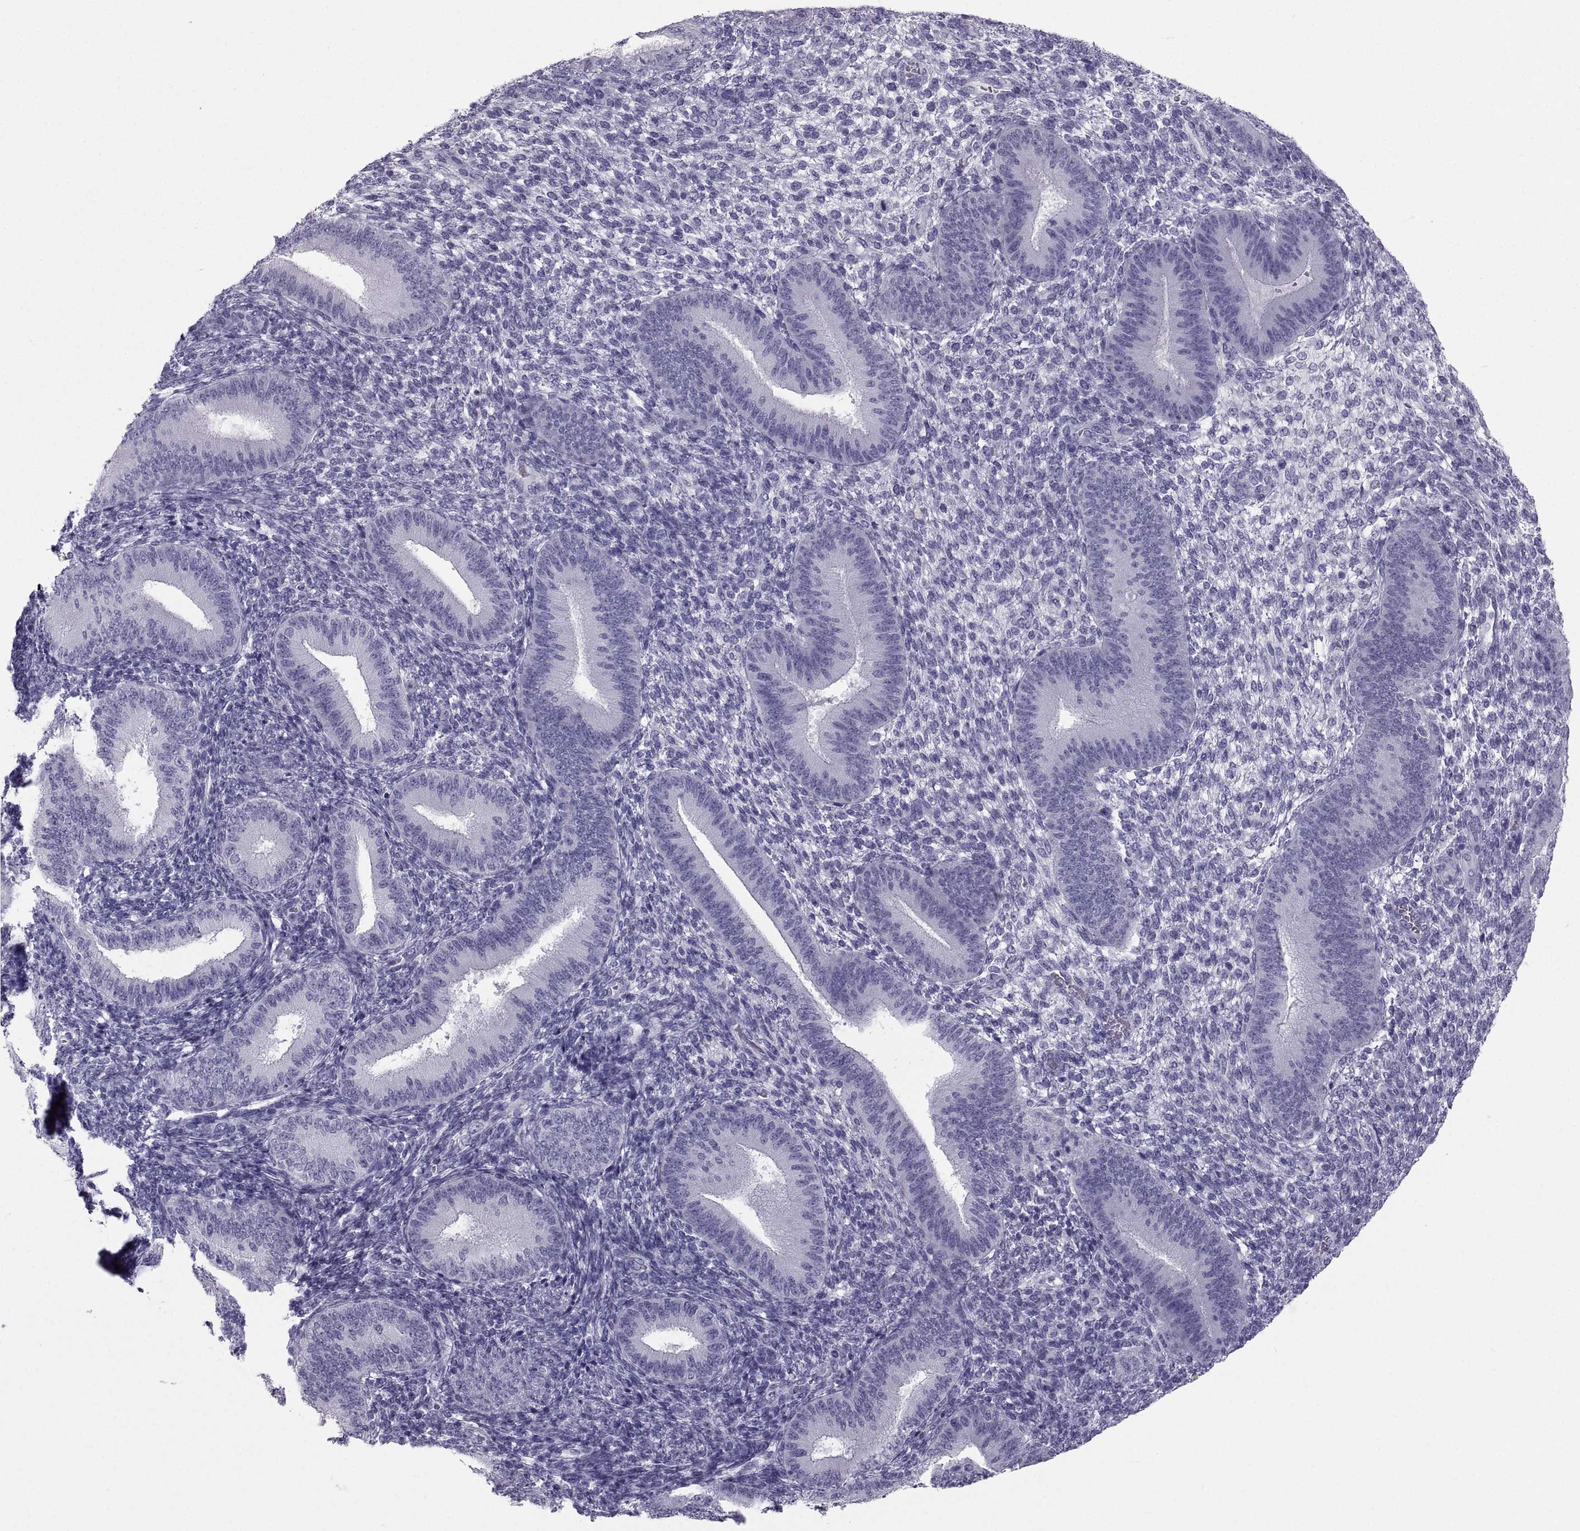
{"staining": {"intensity": "negative", "quantity": "none", "location": "none"}, "tissue": "endometrium", "cell_type": "Cells in endometrial stroma", "image_type": "normal", "snomed": [{"axis": "morphology", "description": "Normal tissue, NOS"}, {"axis": "topography", "description": "Endometrium"}], "caption": "IHC histopathology image of benign human endometrium stained for a protein (brown), which demonstrates no positivity in cells in endometrial stroma. Brightfield microscopy of IHC stained with DAB (brown) and hematoxylin (blue), captured at high magnification.", "gene": "PCSK1N", "patient": {"sex": "female", "age": 39}}